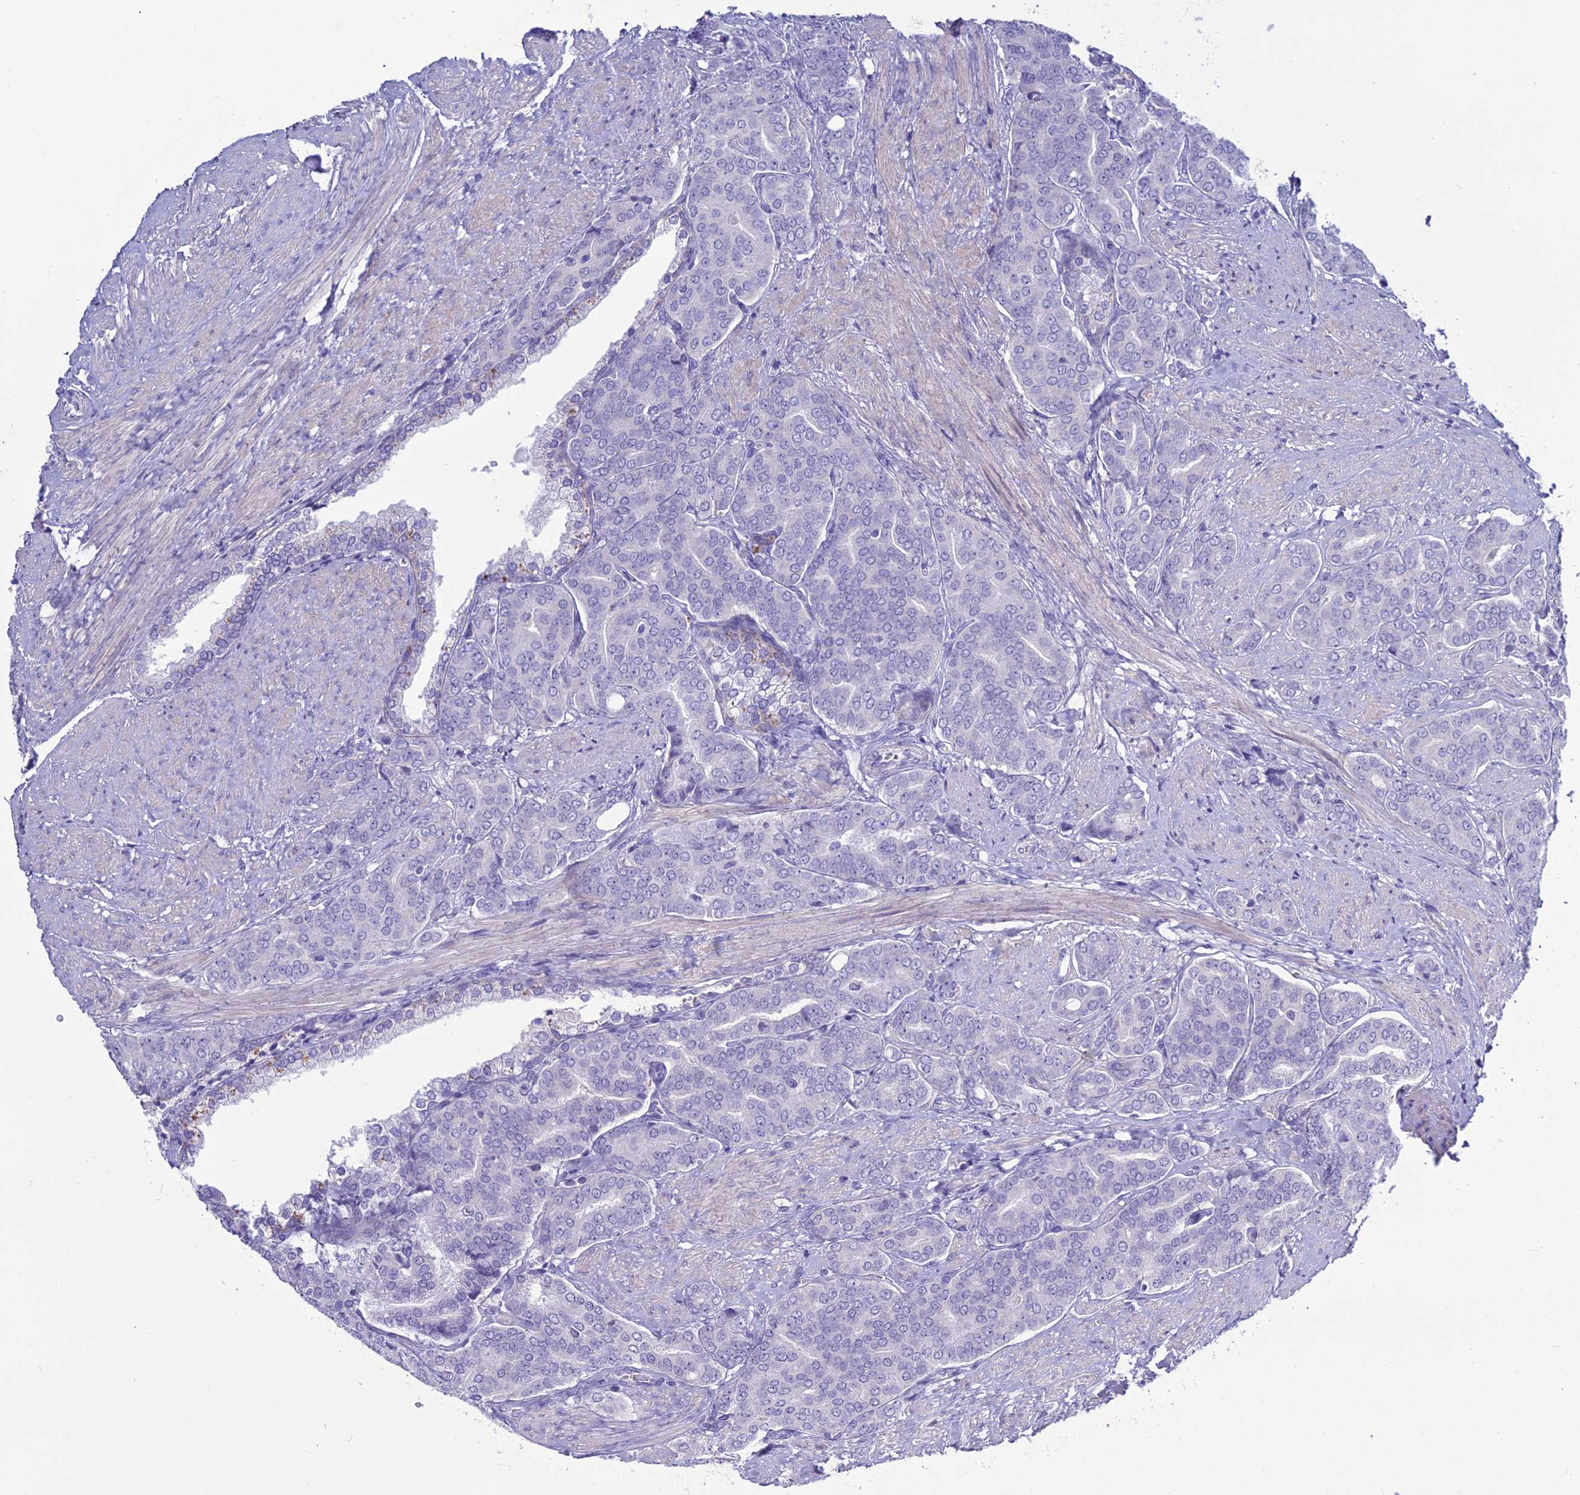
{"staining": {"intensity": "negative", "quantity": "none", "location": "none"}, "tissue": "prostate cancer", "cell_type": "Tumor cells", "image_type": "cancer", "snomed": [{"axis": "morphology", "description": "Adenocarcinoma, High grade"}, {"axis": "topography", "description": "Prostate"}], "caption": "Immunohistochemical staining of human adenocarcinoma (high-grade) (prostate) displays no significant positivity in tumor cells.", "gene": "CLEC2L", "patient": {"sex": "male", "age": 67}}